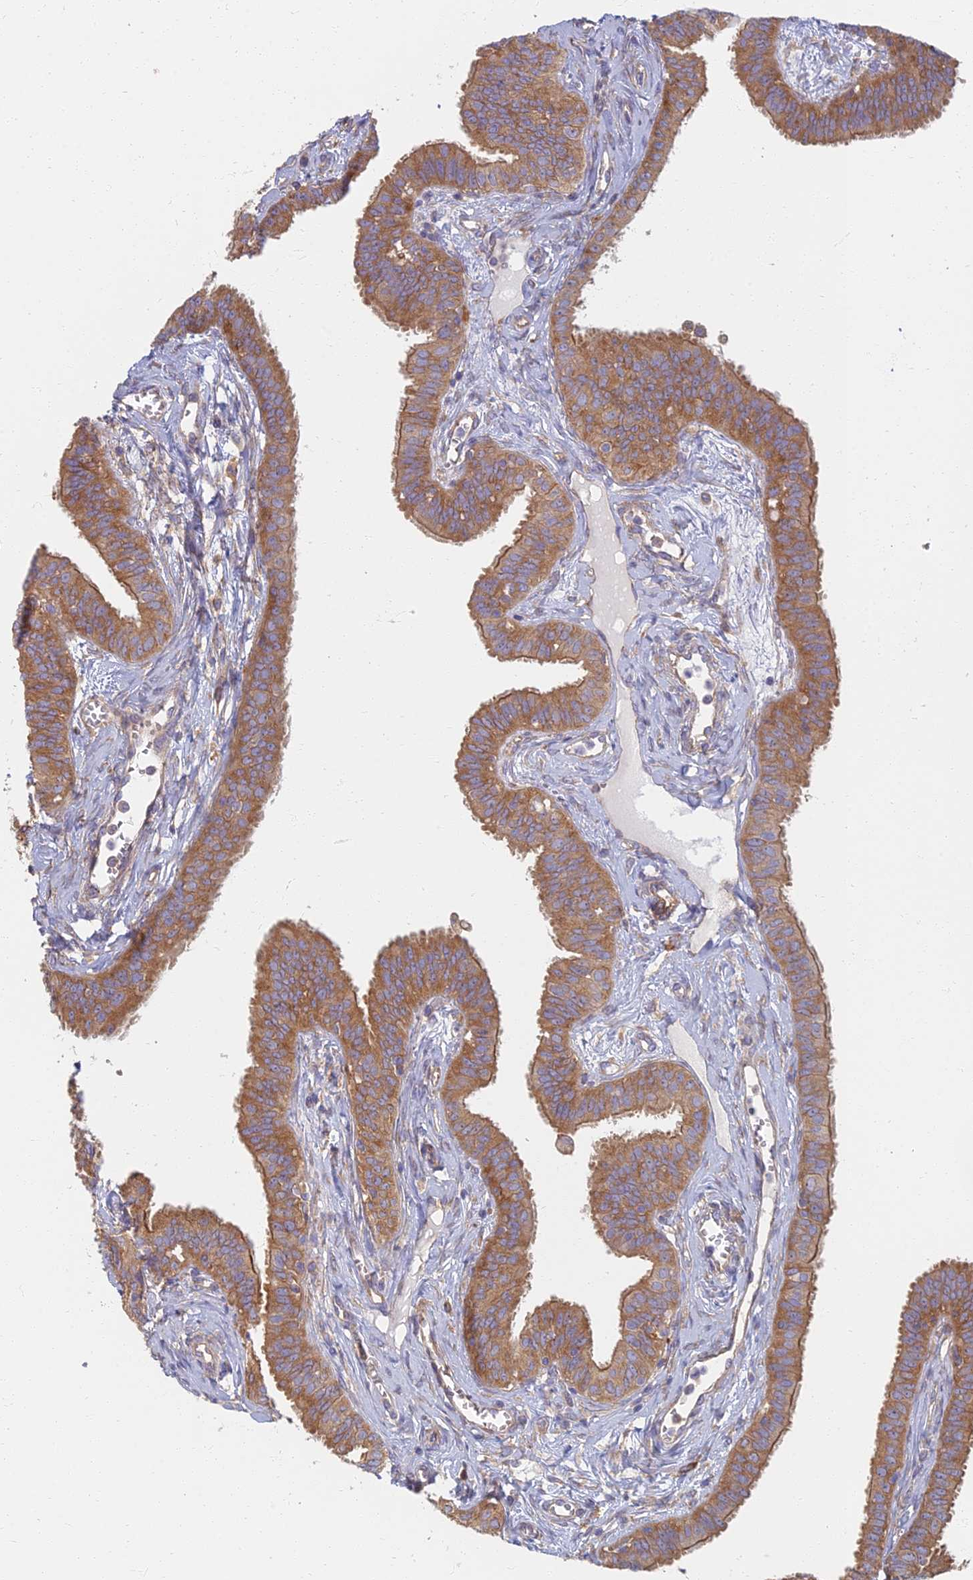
{"staining": {"intensity": "moderate", "quantity": ">75%", "location": "cytoplasmic/membranous"}, "tissue": "fallopian tube", "cell_type": "Glandular cells", "image_type": "normal", "snomed": [{"axis": "morphology", "description": "Normal tissue, NOS"}, {"axis": "morphology", "description": "Carcinoma, NOS"}, {"axis": "topography", "description": "Fallopian tube"}, {"axis": "topography", "description": "Ovary"}], "caption": "A high-resolution image shows IHC staining of benign fallopian tube, which displays moderate cytoplasmic/membranous positivity in approximately >75% of glandular cells.", "gene": "RBSN", "patient": {"sex": "female", "age": 59}}